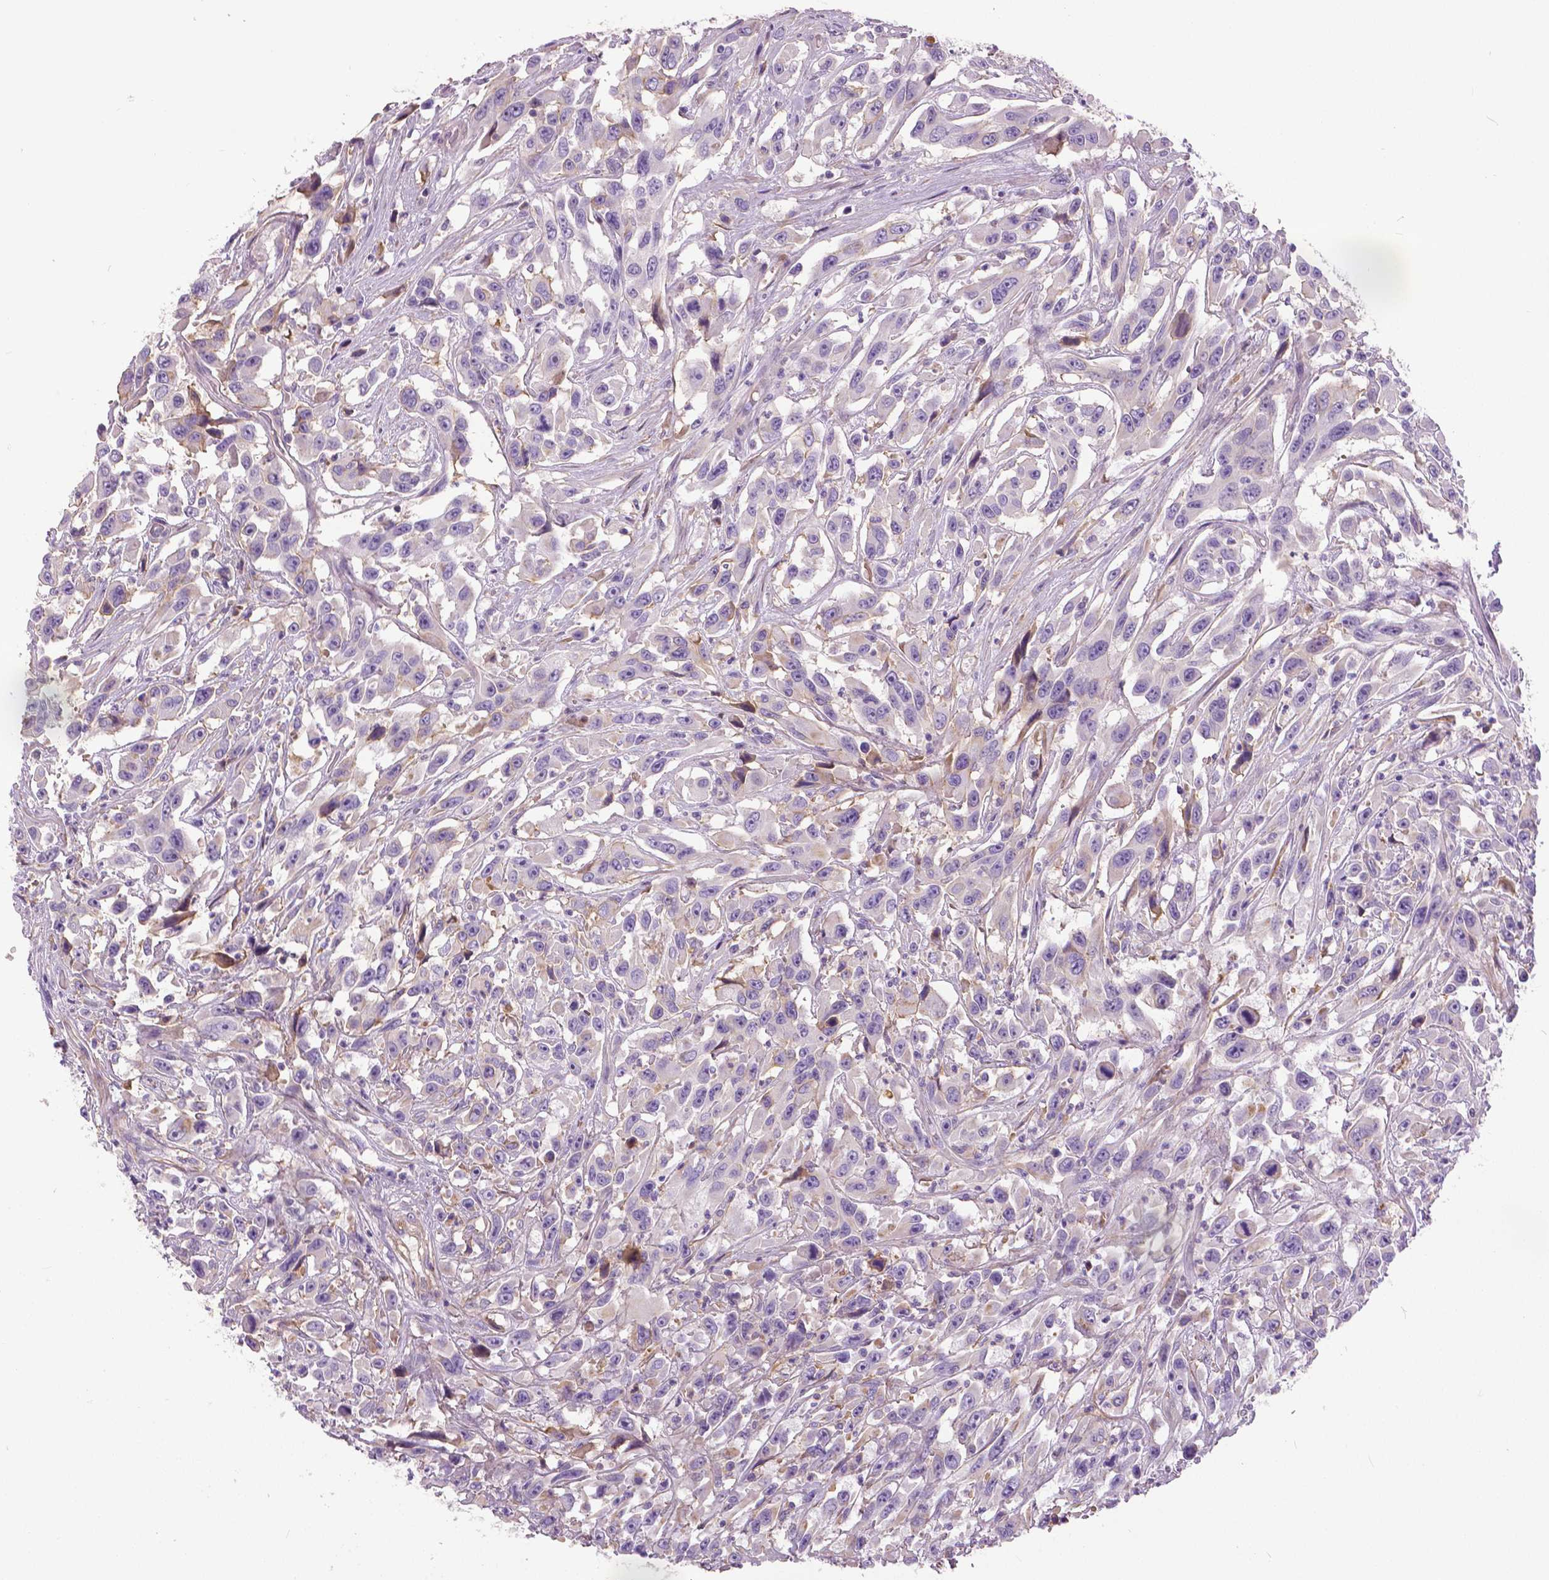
{"staining": {"intensity": "weak", "quantity": "<25%", "location": "cytoplasmic/membranous"}, "tissue": "urothelial cancer", "cell_type": "Tumor cells", "image_type": "cancer", "snomed": [{"axis": "morphology", "description": "Urothelial carcinoma, High grade"}, {"axis": "topography", "description": "Urinary bladder"}], "caption": "Tumor cells show no significant protein expression in urothelial carcinoma (high-grade).", "gene": "ANXA13", "patient": {"sex": "male", "age": 53}}